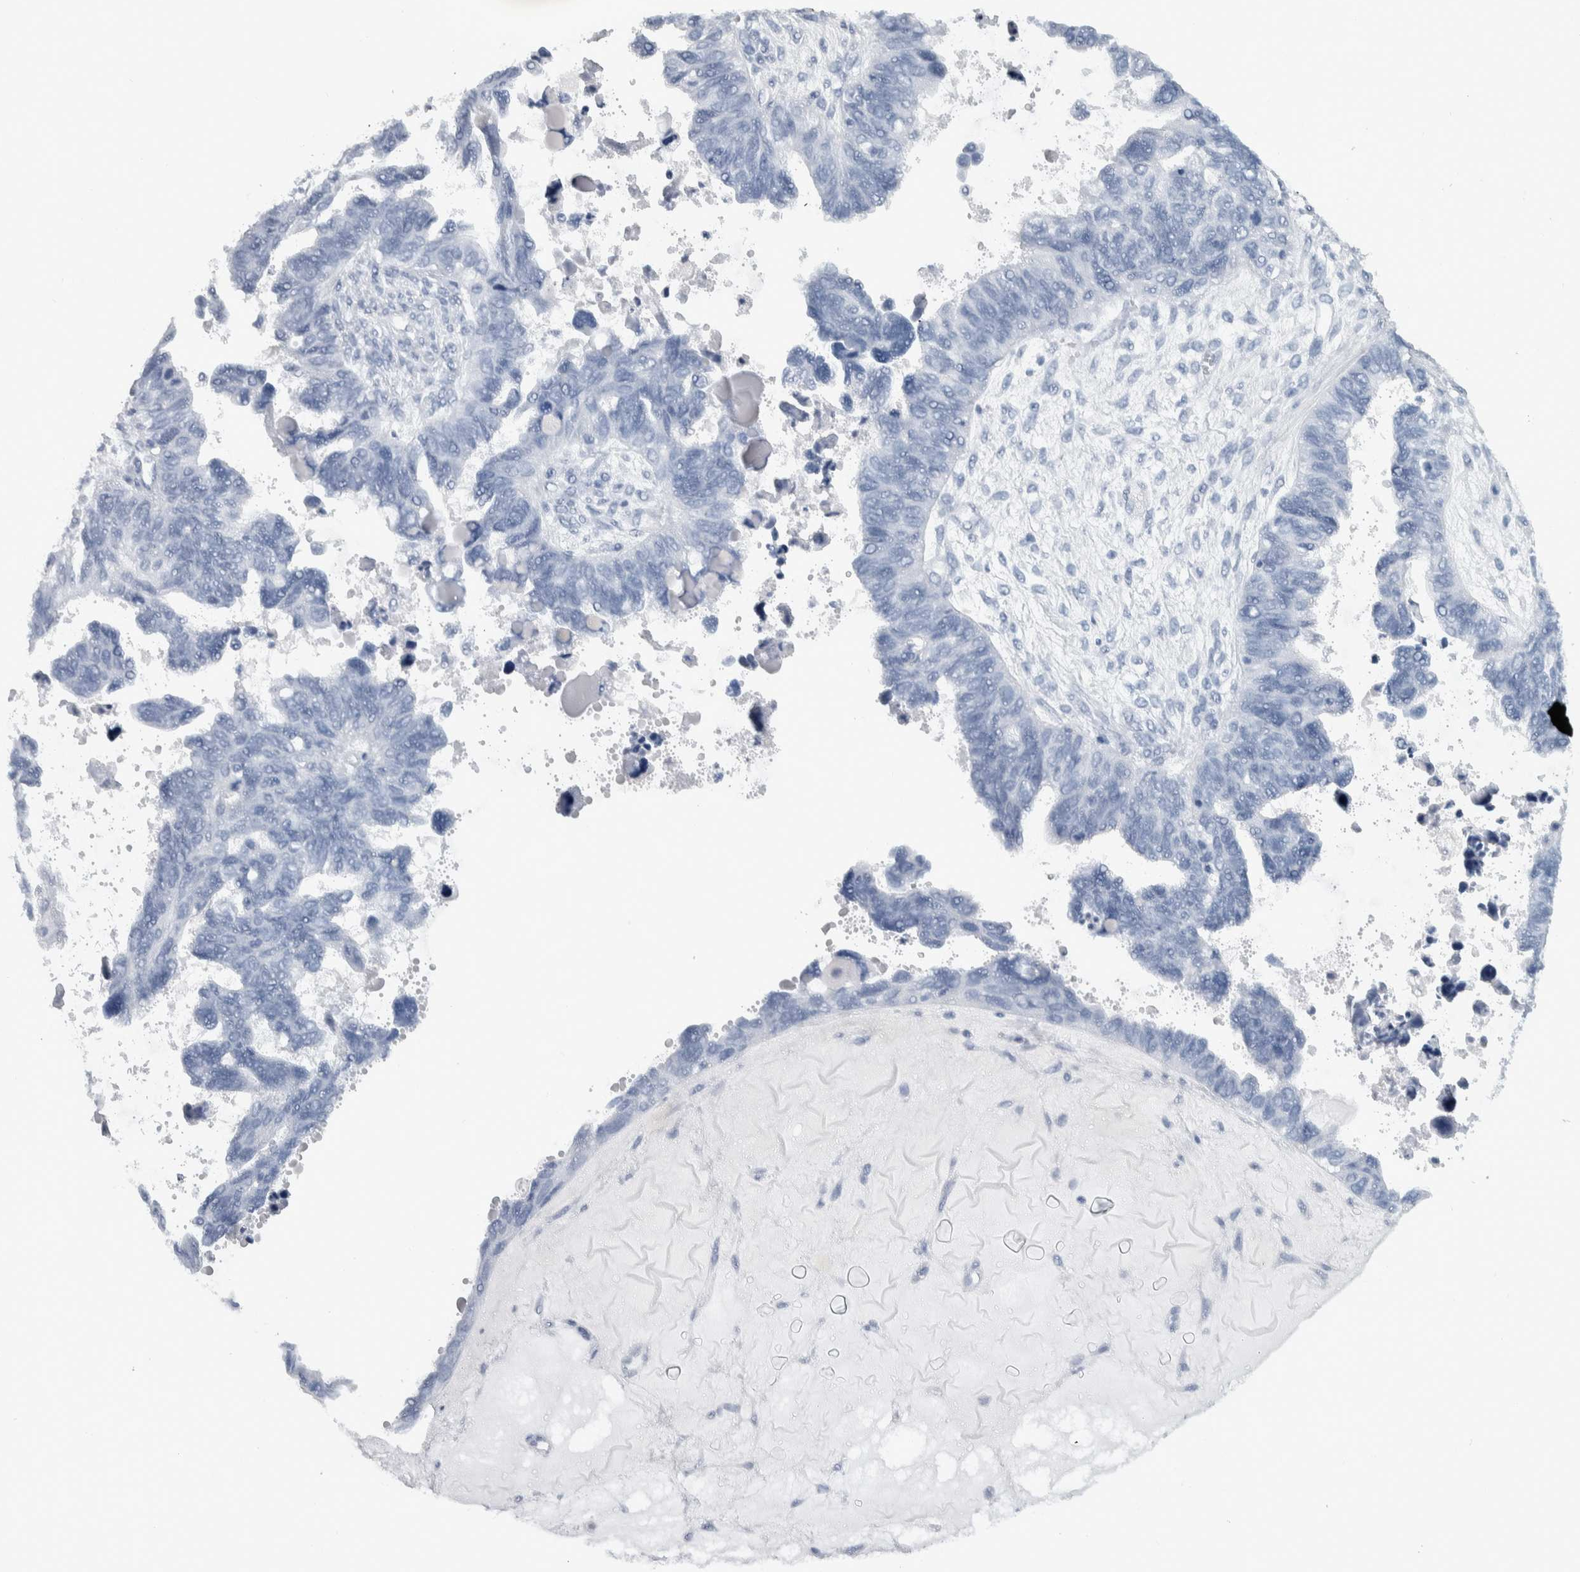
{"staining": {"intensity": "negative", "quantity": "none", "location": "none"}, "tissue": "ovarian cancer", "cell_type": "Tumor cells", "image_type": "cancer", "snomed": [{"axis": "morphology", "description": "Cystadenocarcinoma, serous, NOS"}, {"axis": "topography", "description": "Ovary"}], "caption": "High power microscopy image of an IHC histopathology image of ovarian cancer, revealing no significant staining in tumor cells. Brightfield microscopy of IHC stained with DAB (3,3'-diaminobenzidine) (brown) and hematoxylin (blue), captured at high magnification.", "gene": "CDH17", "patient": {"sex": "female", "age": 79}}